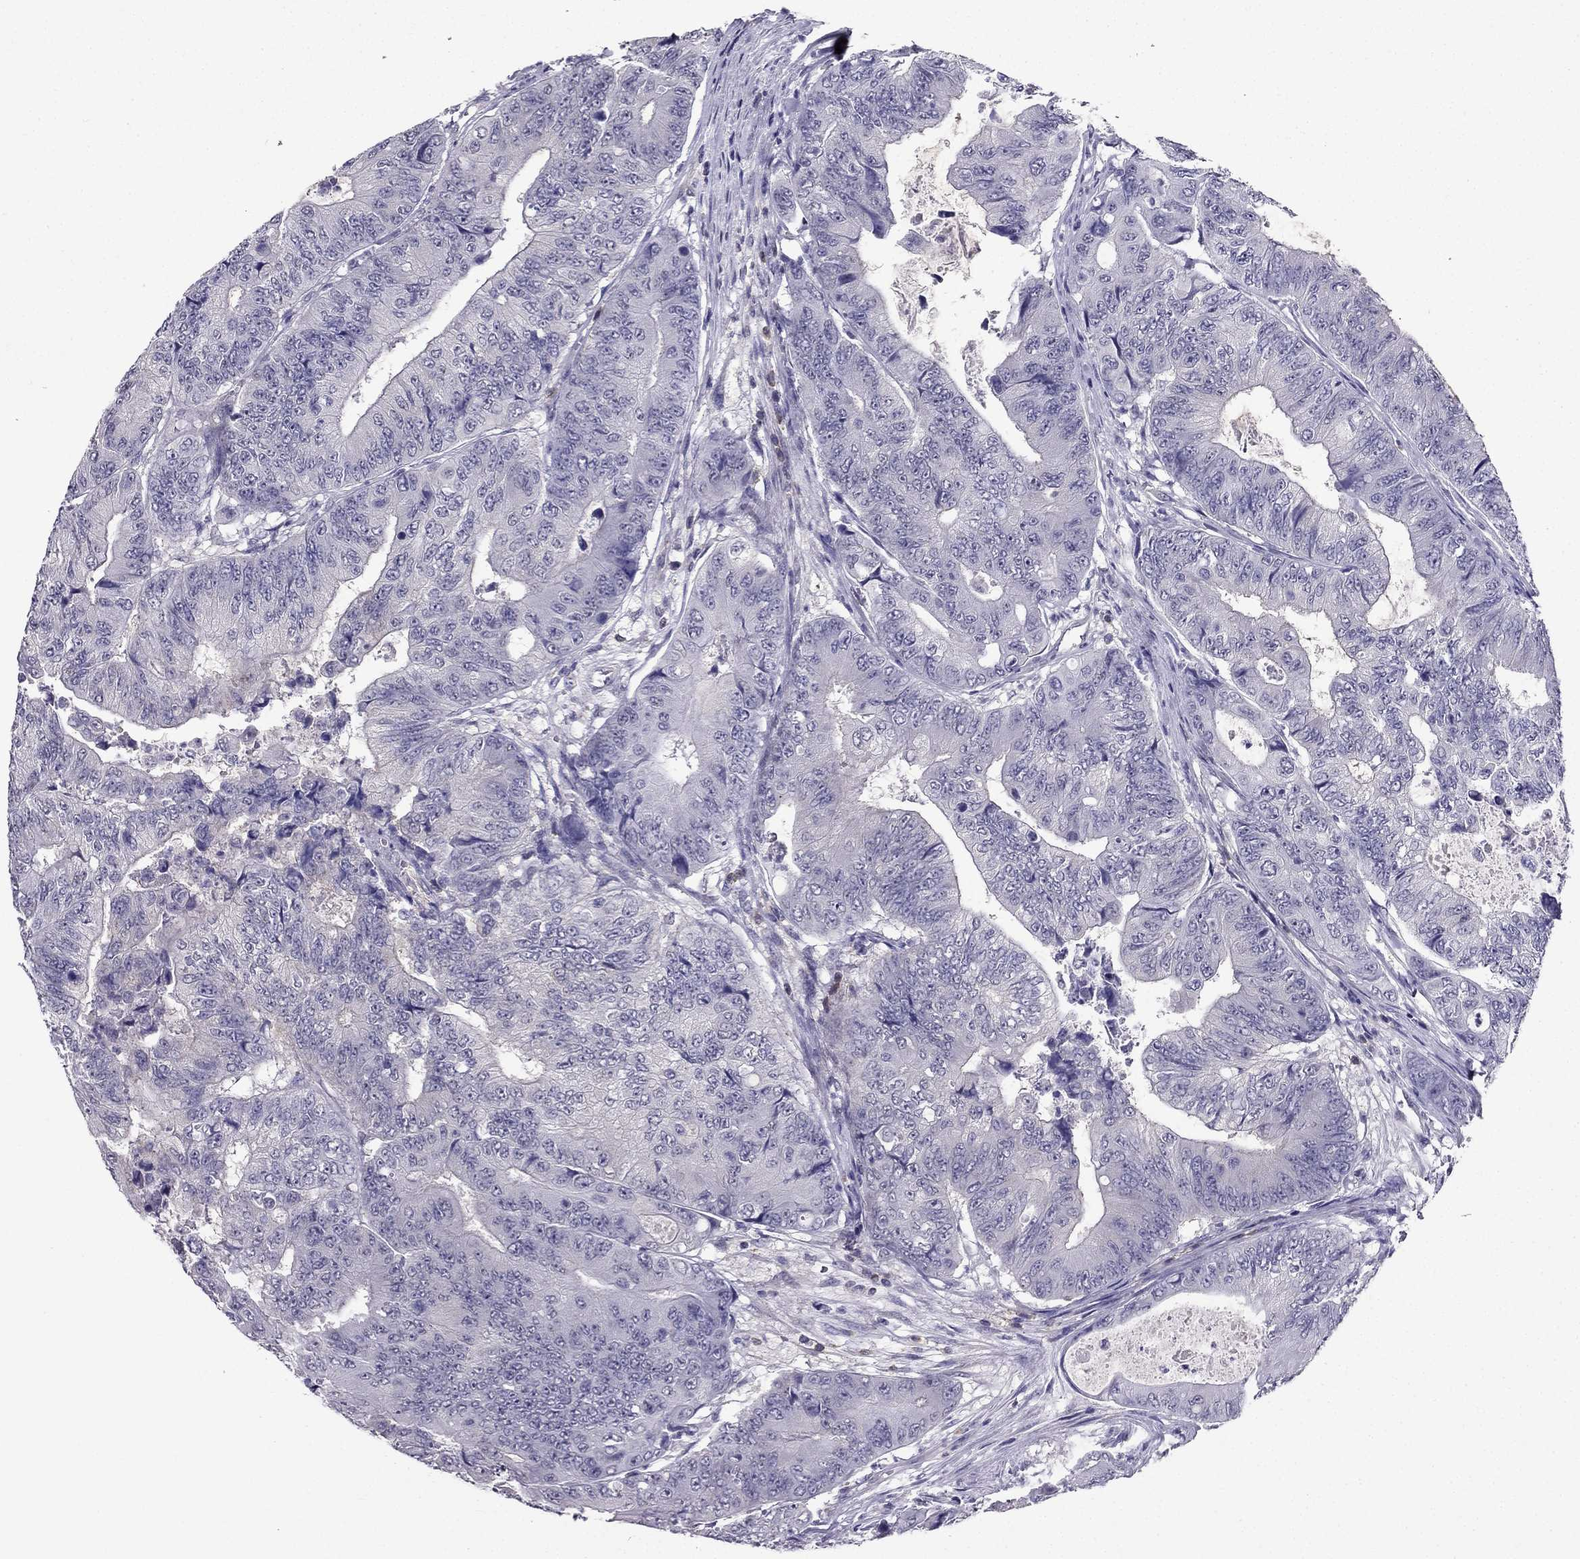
{"staining": {"intensity": "negative", "quantity": "none", "location": "none"}, "tissue": "colorectal cancer", "cell_type": "Tumor cells", "image_type": "cancer", "snomed": [{"axis": "morphology", "description": "Adenocarcinoma, NOS"}, {"axis": "topography", "description": "Colon"}], "caption": "The micrograph exhibits no staining of tumor cells in colorectal cancer. (DAB immunohistochemistry (IHC), high magnification).", "gene": "AAK1", "patient": {"sex": "female", "age": 48}}